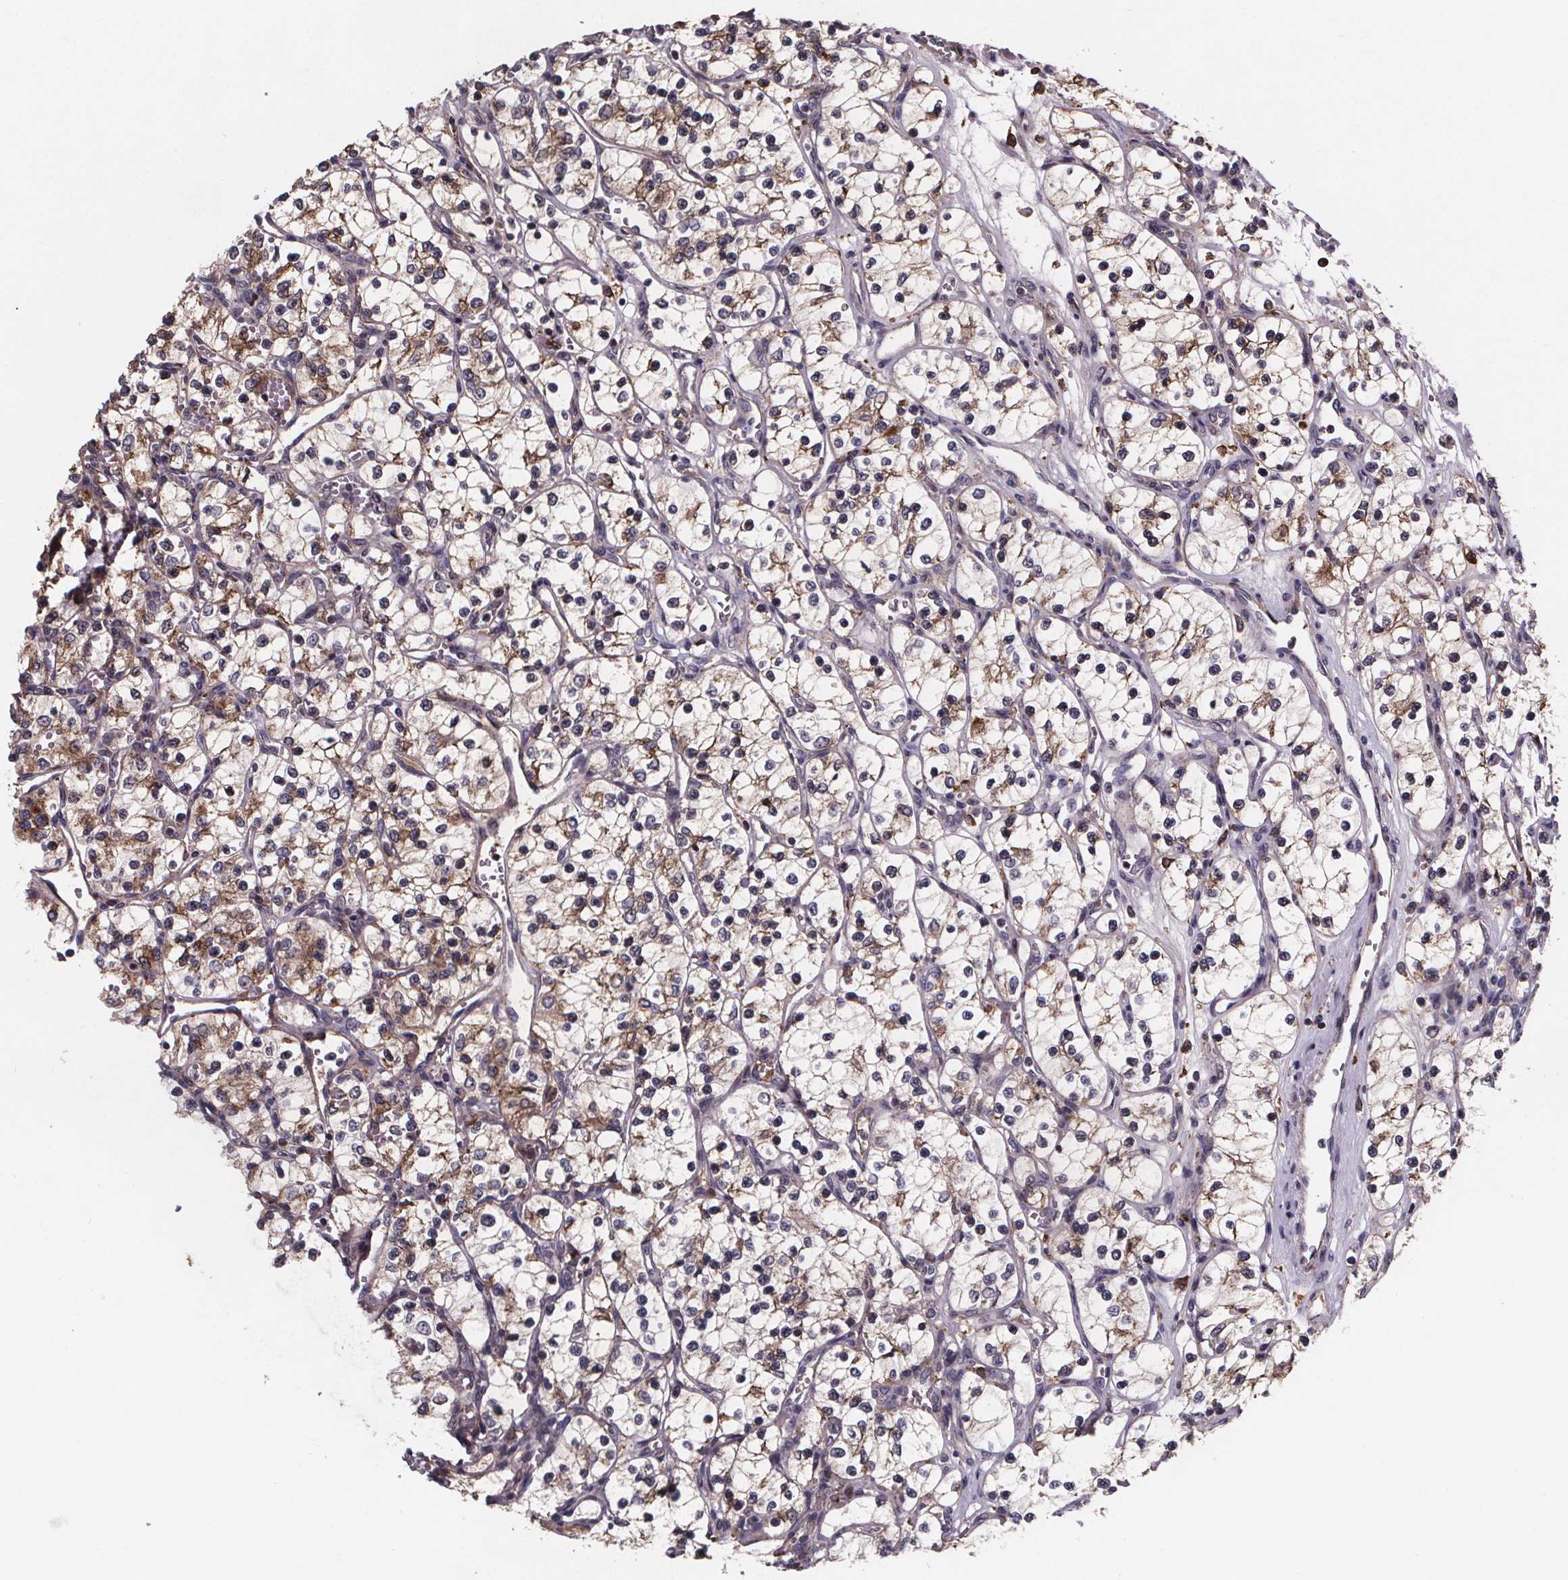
{"staining": {"intensity": "moderate", "quantity": "<25%", "location": "cytoplasmic/membranous"}, "tissue": "renal cancer", "cell_type": "Tumor cells", "image_type": "cancer", "snomed": [{"axis": "morphology", "description": "Adenocarcinoma, NOS"}, {"axis": "topography", "description": "Kidney"}], "caption": "Renal adenocarcinoma stained with DAB IHC demonstrates low levels of moderate cytoplasmic/membranous staining in approximately <25% of tumor cells.", "gene": "FASTKD3", "patient": {"sex": "female", "age": 69}}